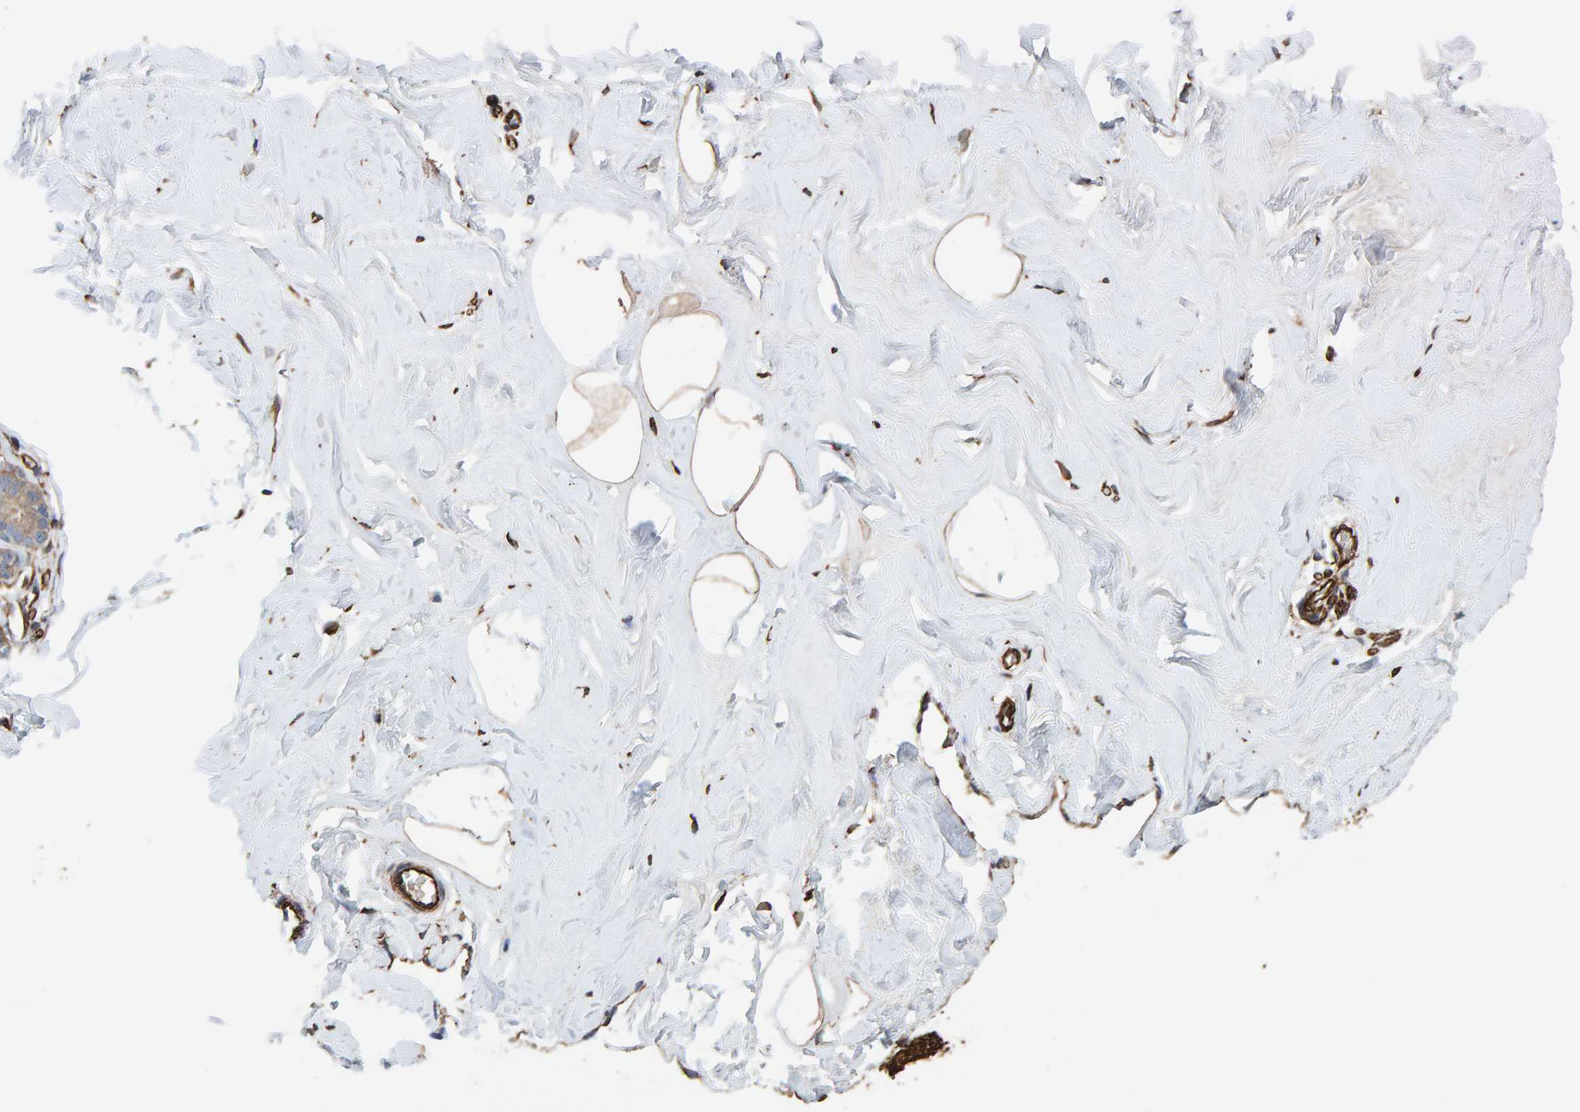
{"staining": {"intensity": "moderate", "quantity": ">75%", "location": "cytoplasmic/membranous"}, "tissue": "adipose tissue", "cell_type": "Adipocytes", "image_type": "normal", "snomed": [{"axis": "morphology", "description": "Normal tissue, NOS"}, {"axis": "morphology", "description": "Fibrosis, NOS"}, {"axis": "topography", "description": "Breast"}, {"axis": "topography", "description": "Adipose tissue"}], "caption": "The immunohistochemical stain labels moderate cytoplasmic/membranous expression in adipocytes of normal adipose tissue.", "gene": "ZNF347", "patient": {"sex": "female", "age": 39}}